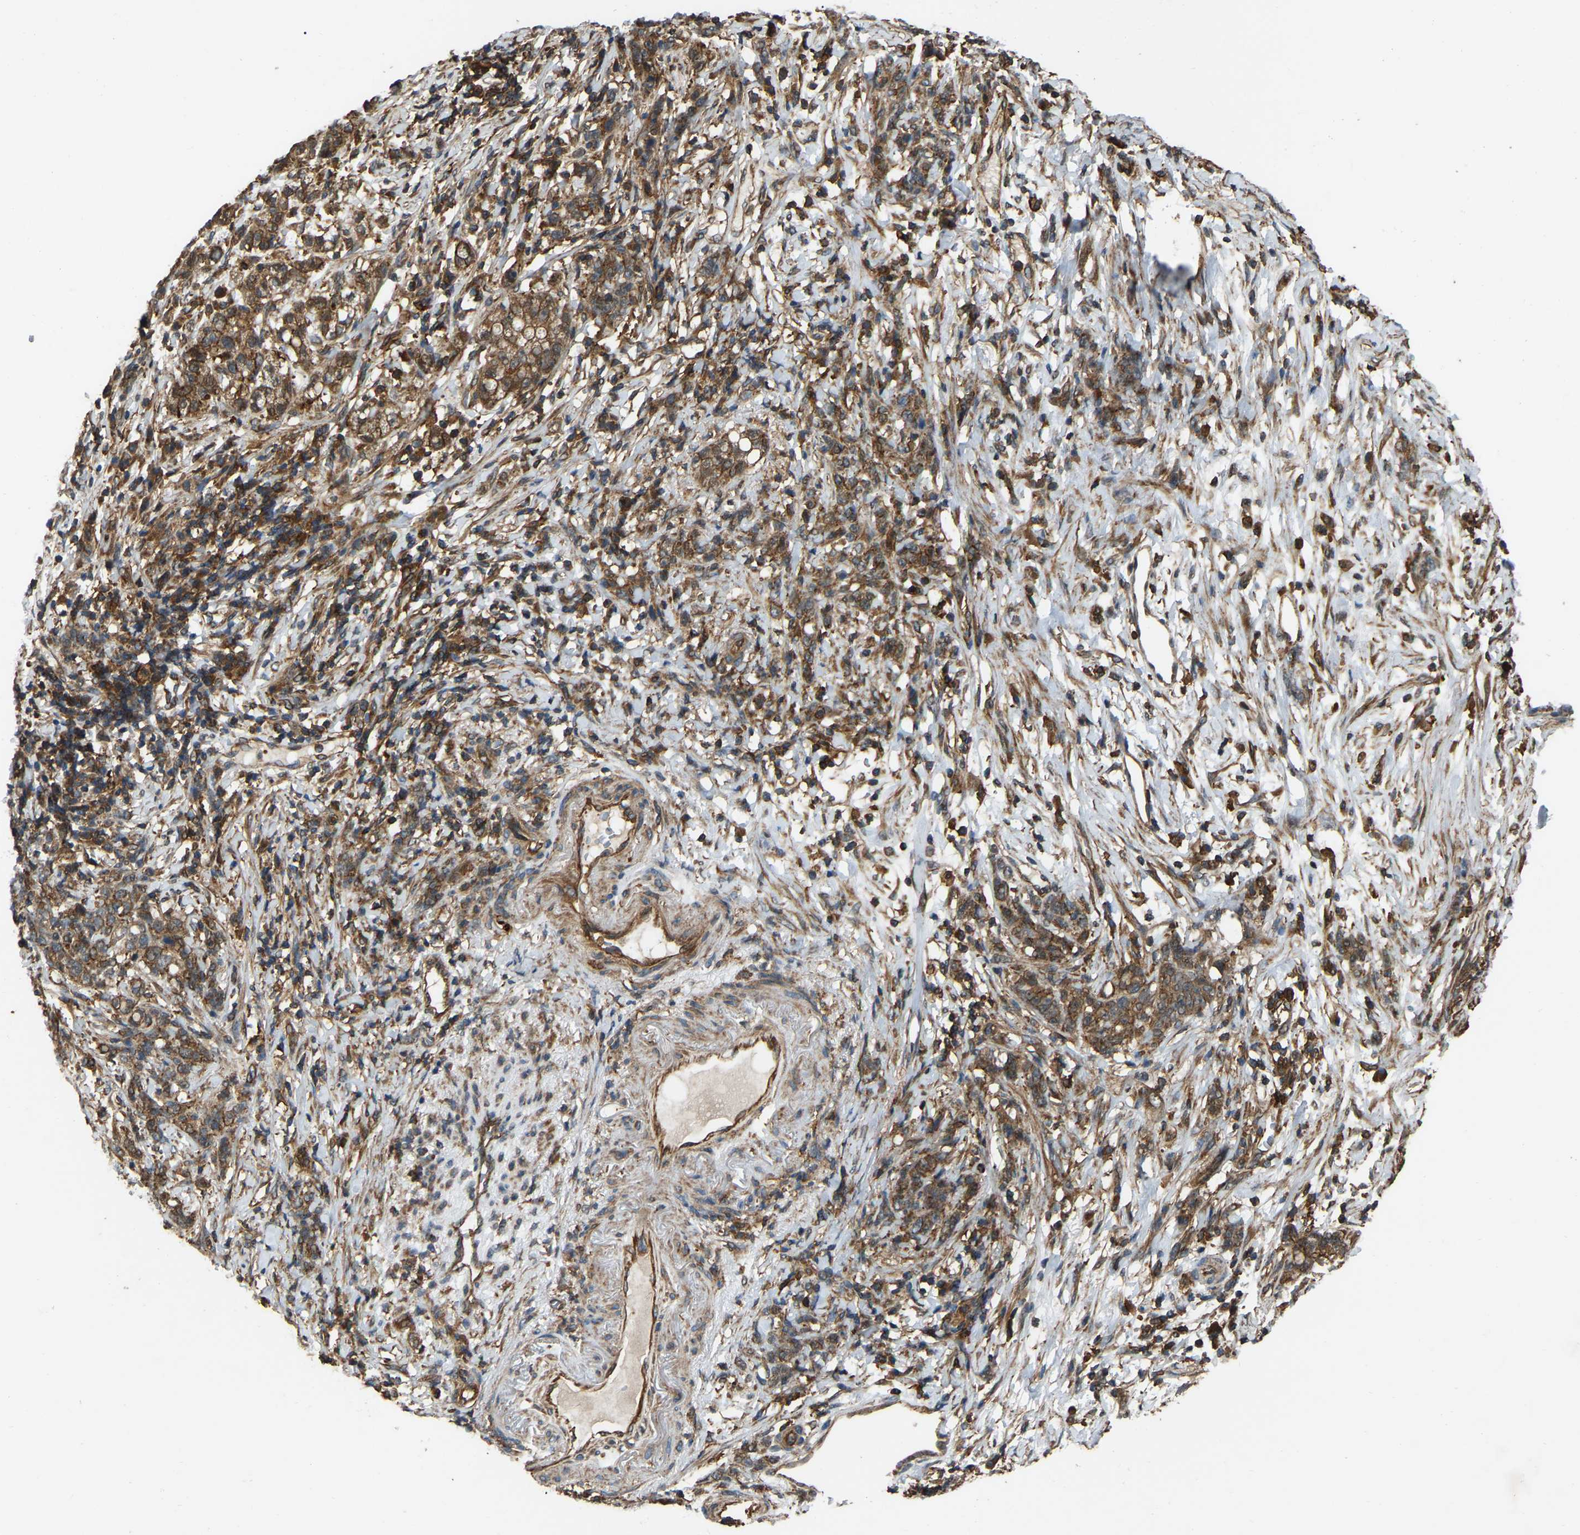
{"staining": {"intensity": "moderate", "quantity": ">75%", "location": "cytoplasmic/membranous"}, "tissue": "stomach cancer", "cell_type": "Tumor cells", "image_type": "cancer", "snomed": [{"axis": "morphology", "description": "Adenocarcinoma, NOS"}, {"axis": "topography", "description": "Stomach, lower"}], "caption": "This image reveals immunohistochemistry (IHC) staining of stomach cancer (adenocarcinoma), with medium moderate cytoplasmic/membranous expression in approximately >75% of tumor cells.", "gene": "SAMD9L", "patient": {"sex": "male", "age": 88}}